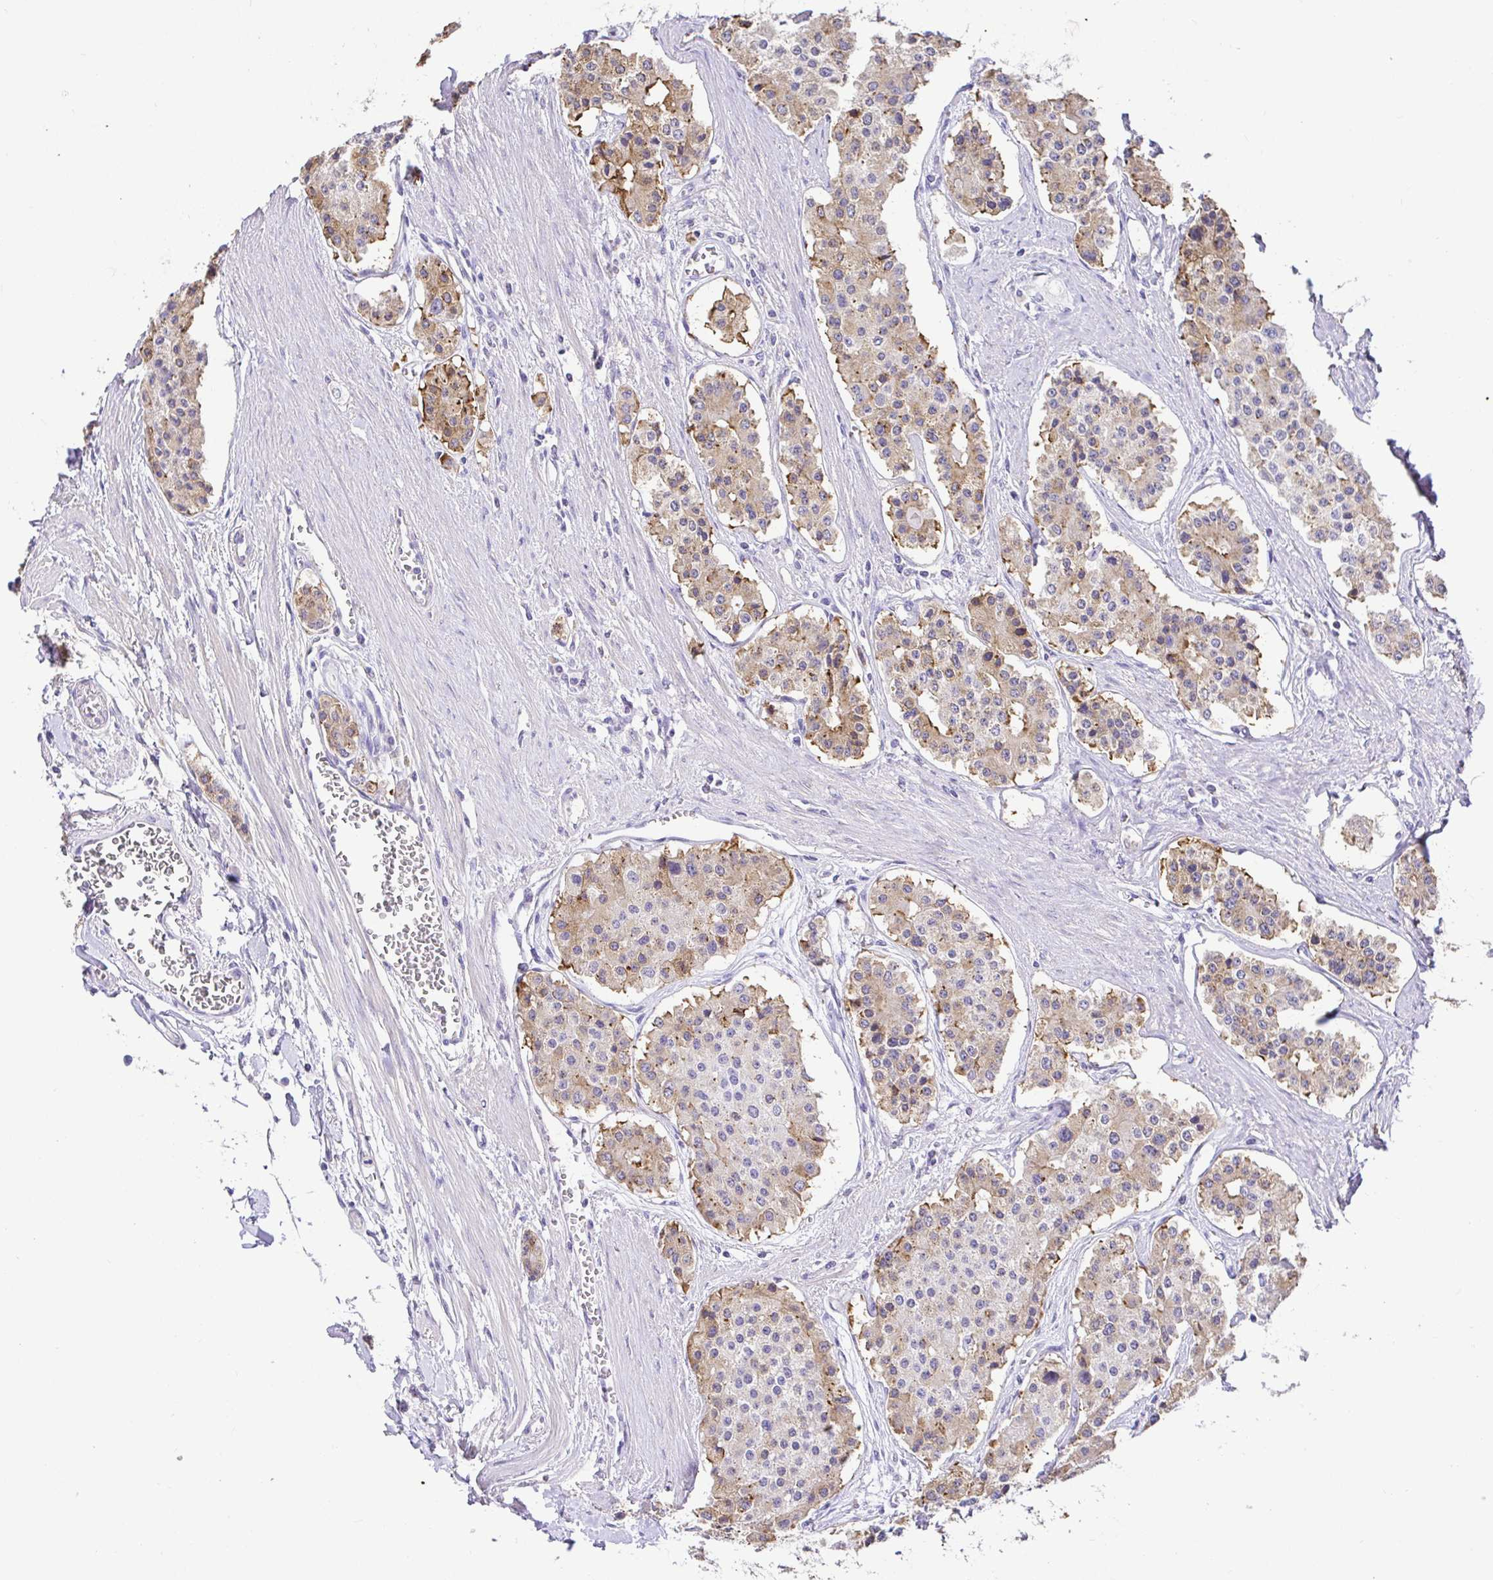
{"staining": {"intensity": "moderate", "quantity": "25%-75%", "location": "cytoplasmic/membranous"}, "tissue": "carcinoid", "cell_type": "Tumor cells", "image_type": "cancer", "snomed": [{"axis": "morphology", "description": "Carcinoid, malignant, NOS"}, {"axis": "topography", "description": "Small intestine"}], "caption": "Human carcinoid (malignant) stained with a protein marker reveals moderate staining in tumor cells.", "gene": "CDO1", "patient": {"sex": "female", "age": 65}}